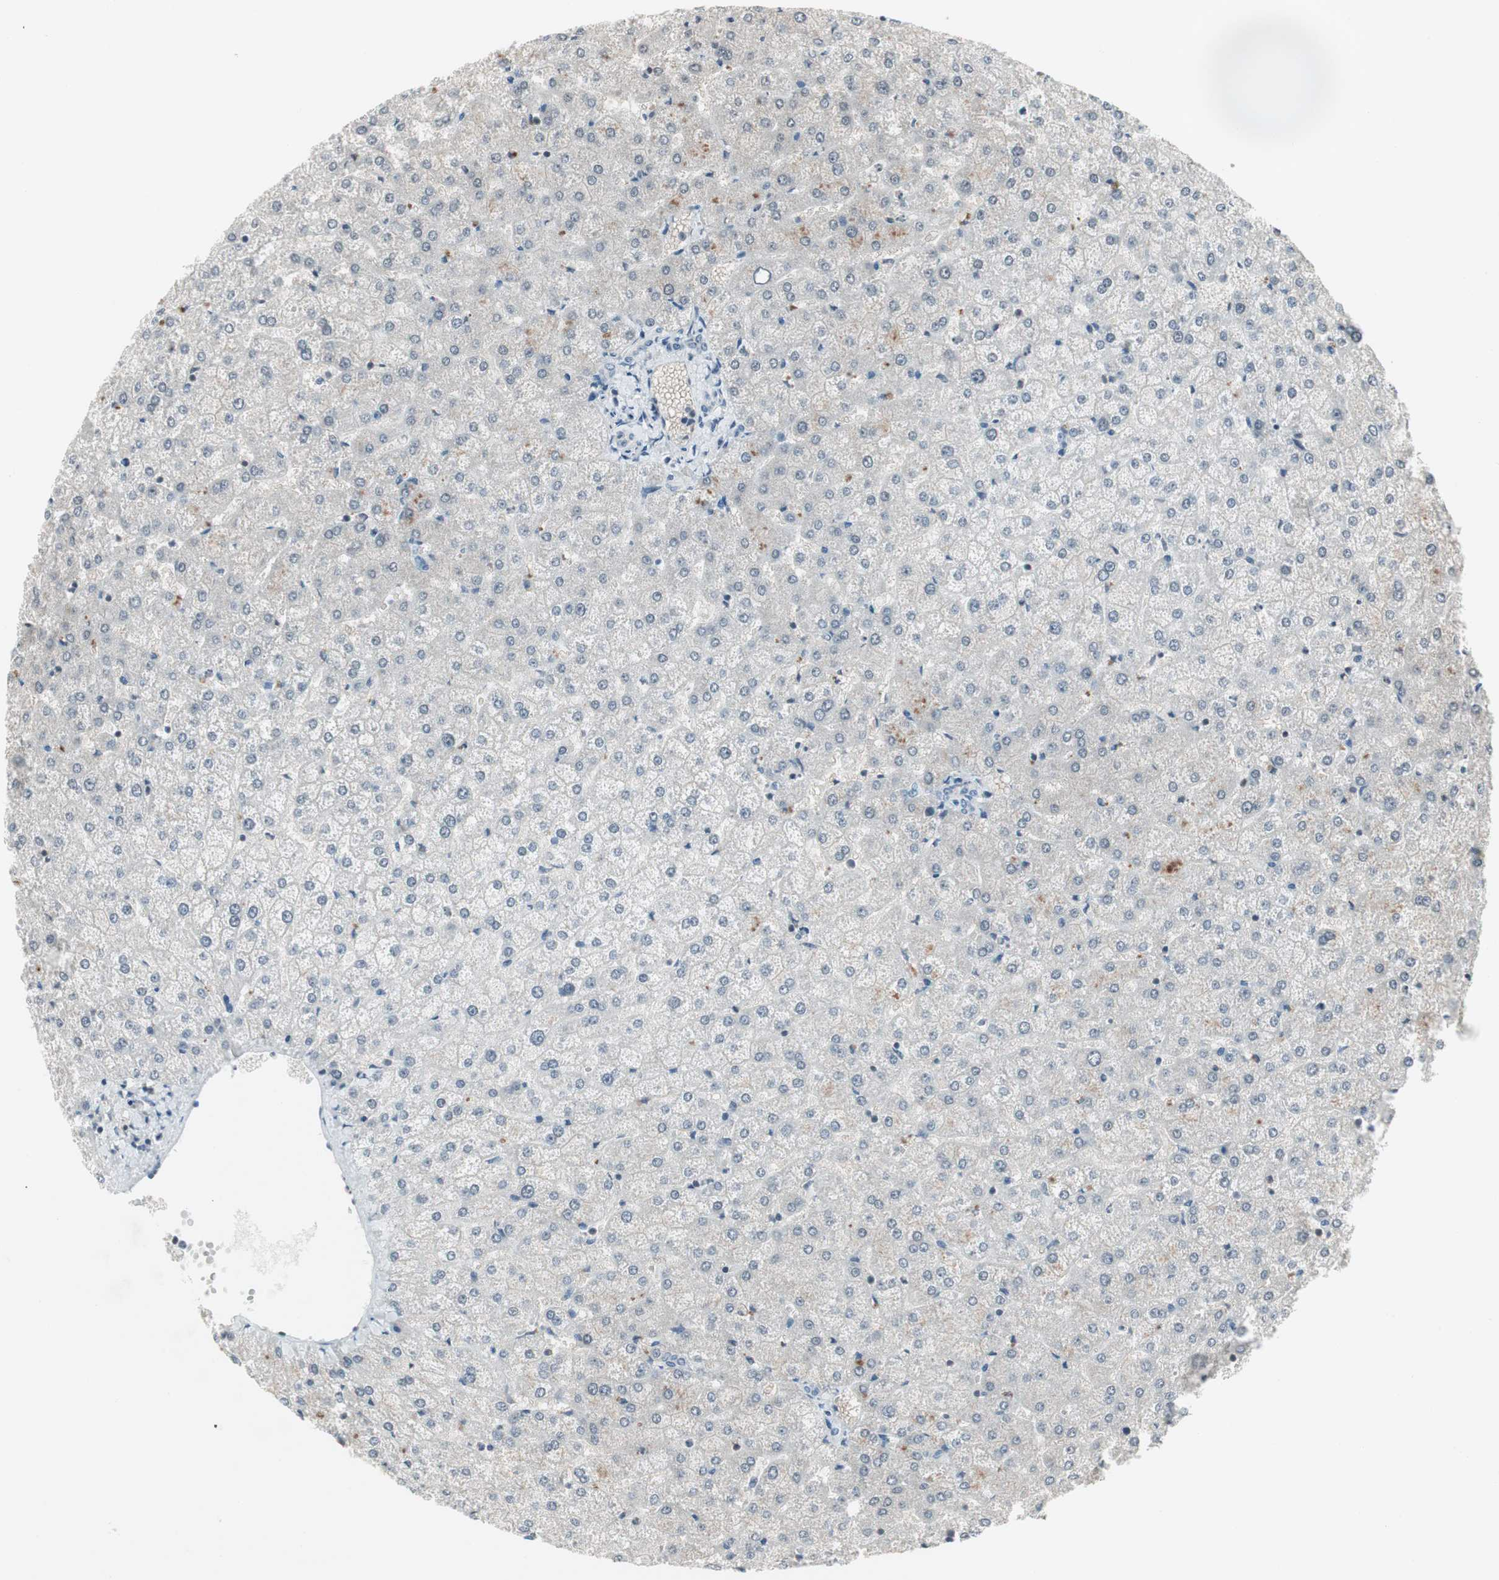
{"staining": {"intensity": "negative", "quantity": "none", "location": "none"}, "tissue": "liver", "cell_type": "Cholangiocytes", "image_type": "normal", "snomed": [{"axis": "morphology", "description": "Normal tissue, NOS"}, {"axis": "topography", "description": "Liver"}], "caption": "Cholangiocytes show no significant positivity in unremarkable liver.", "gene": "ARG2", "patient": {"sex": "female", "age": 32}}